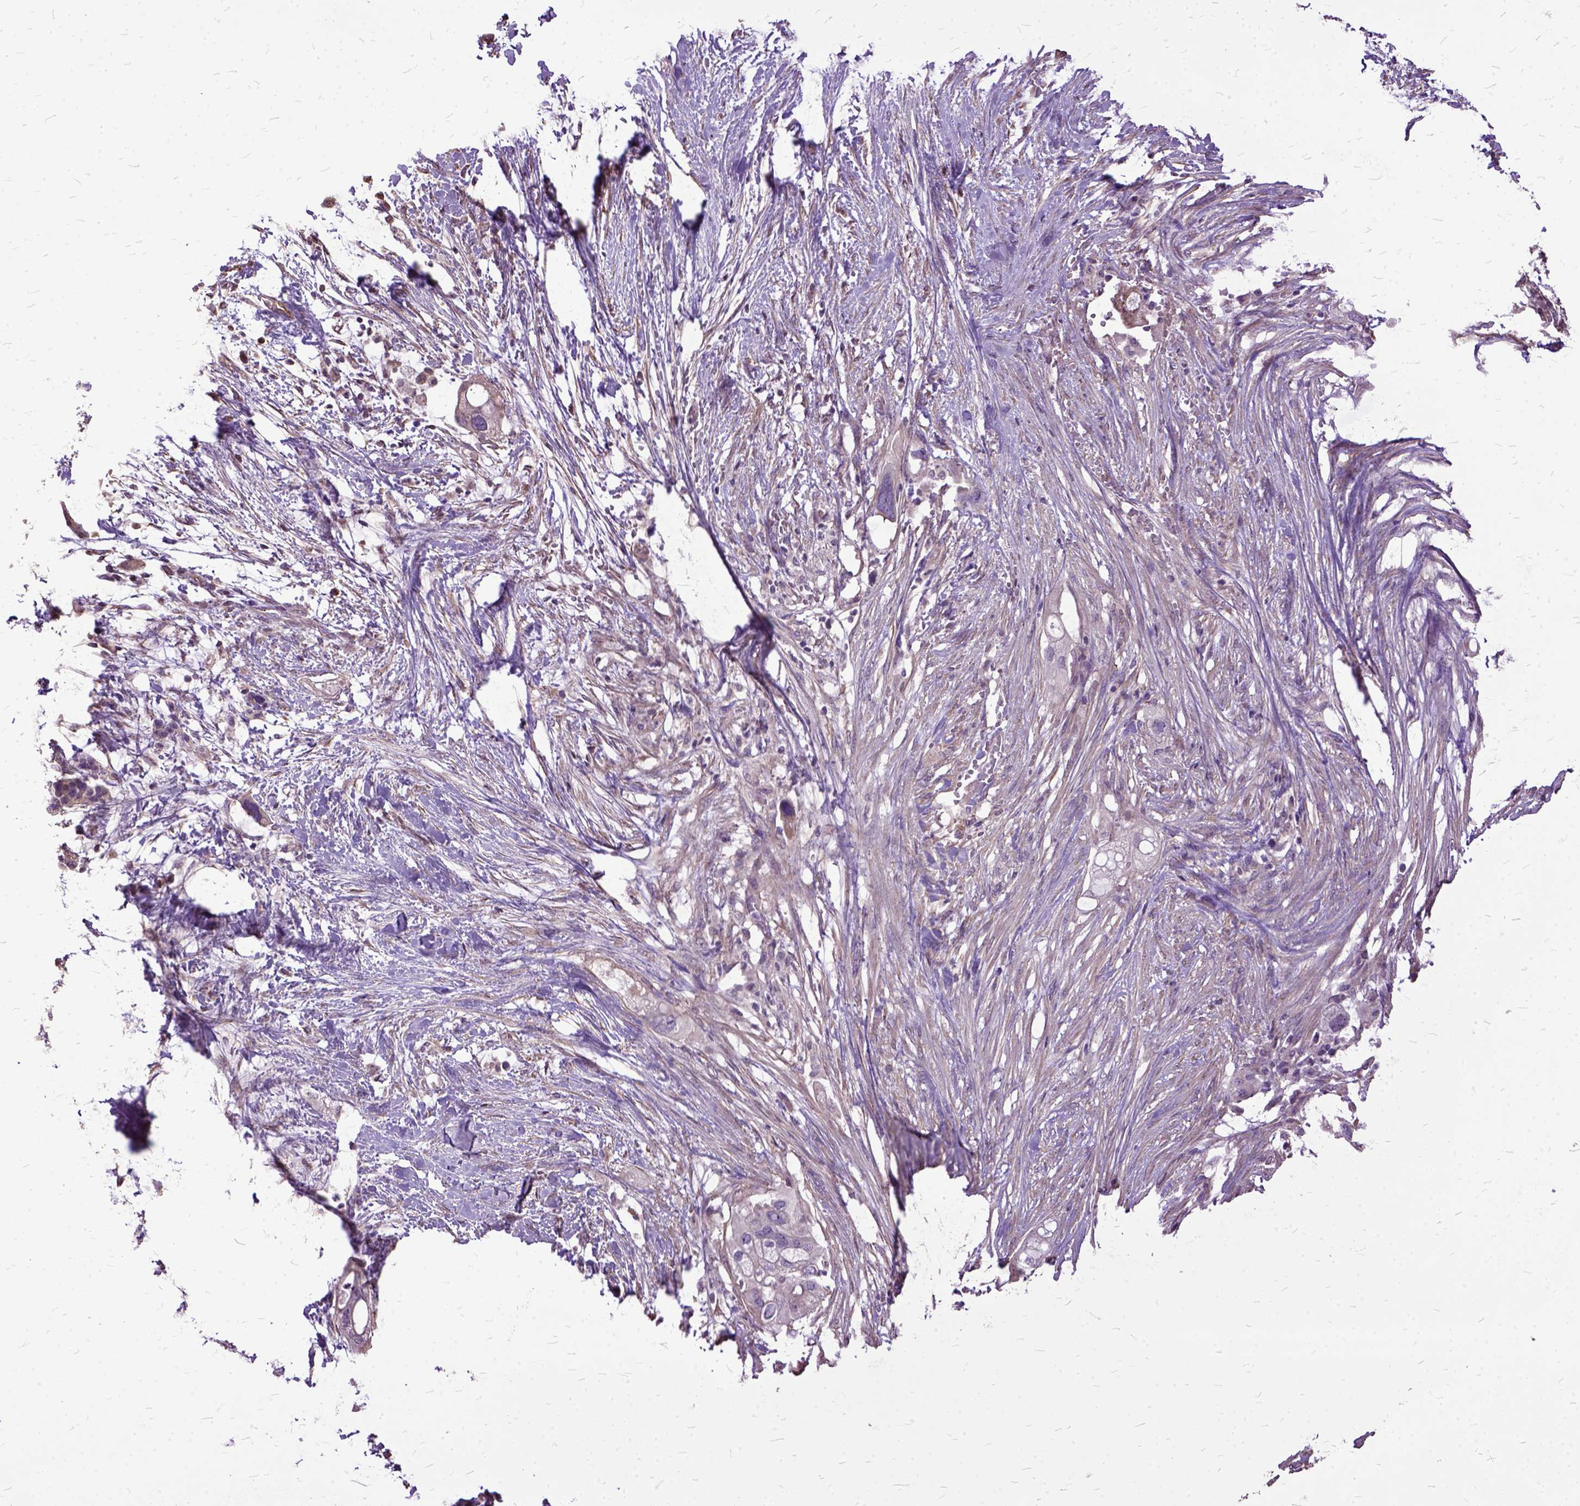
{"staining": {"intensity": "negative", "quantity": "none", "location": "none"}, "tissue": "pancreatic cancer", "cell_type": "Tumor cells", "image_type": "cancer", "snomed": [{"axis": "morphology", "description": "Adenocarcinoma, NOS"}, {"axis": "topography", "description": "Pancreas"}], "caption": "This is an immunohistochemistry photomicrograph of pancreatic cancer. There is no positivity in tumor cells.", "gene": "AREG", "patient": {"sex": "female", "age": 72}}